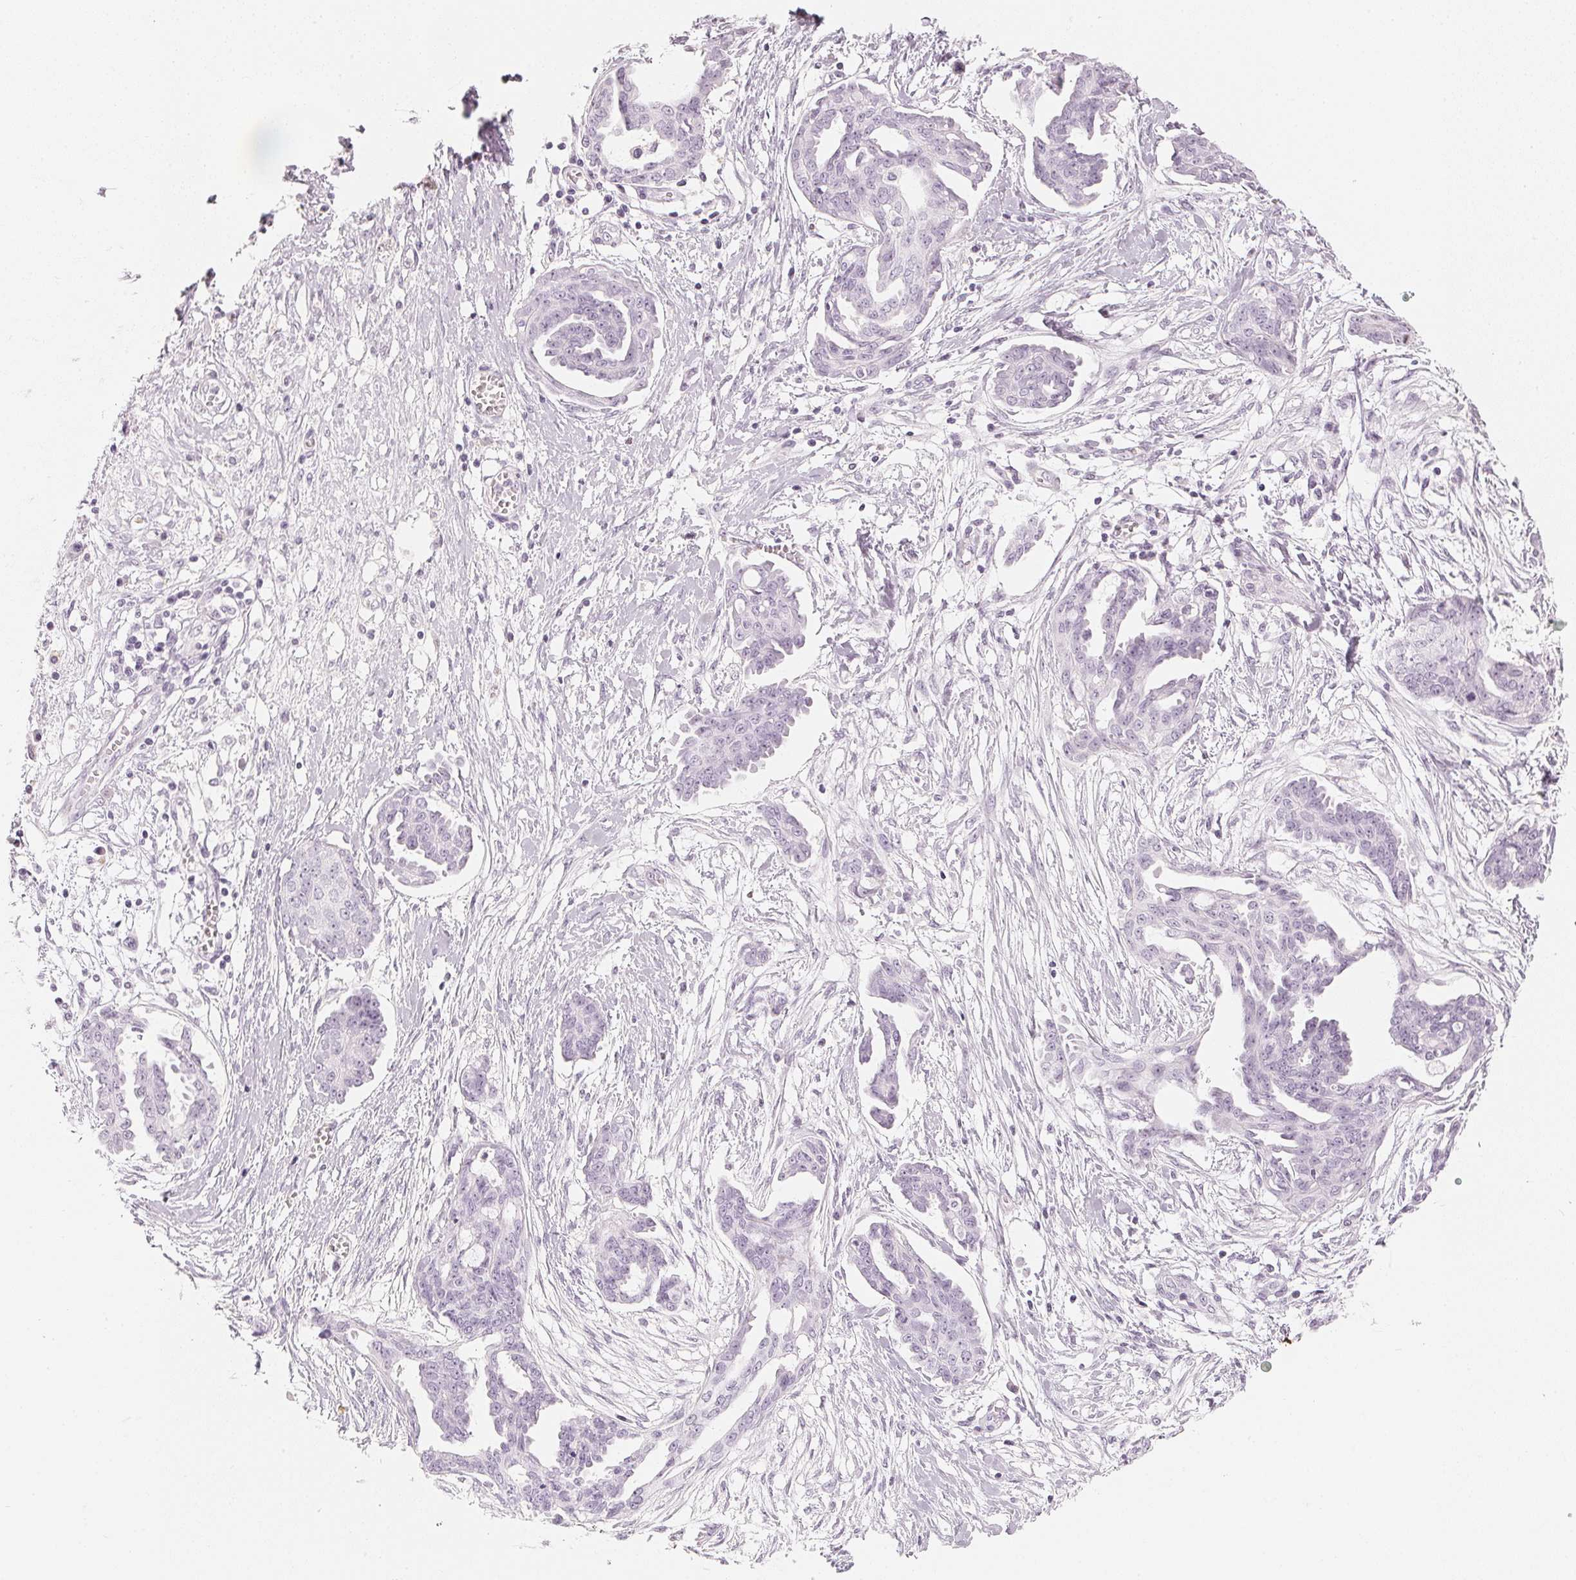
{"staining": {"intensity": "negative", "quantity": "none", "location": "none"}, "tissue": "ovarian cancer", "cell_type": "Tumor cells", "image_type": "cancer", "snomed": [{"axis": "morphology", "description": "Cystadenocarcinoma, serous, NOS"}, {"axis": "topography", "description": "Ovary"}], "caption": "This is an immunohistochemistry micrograph of ovarian cancer (serous cystadenocarcinoma). There is no staining in tumor cells.", "gene": "SLC22A8", "patient": {"sex": "female", "age": 71}}